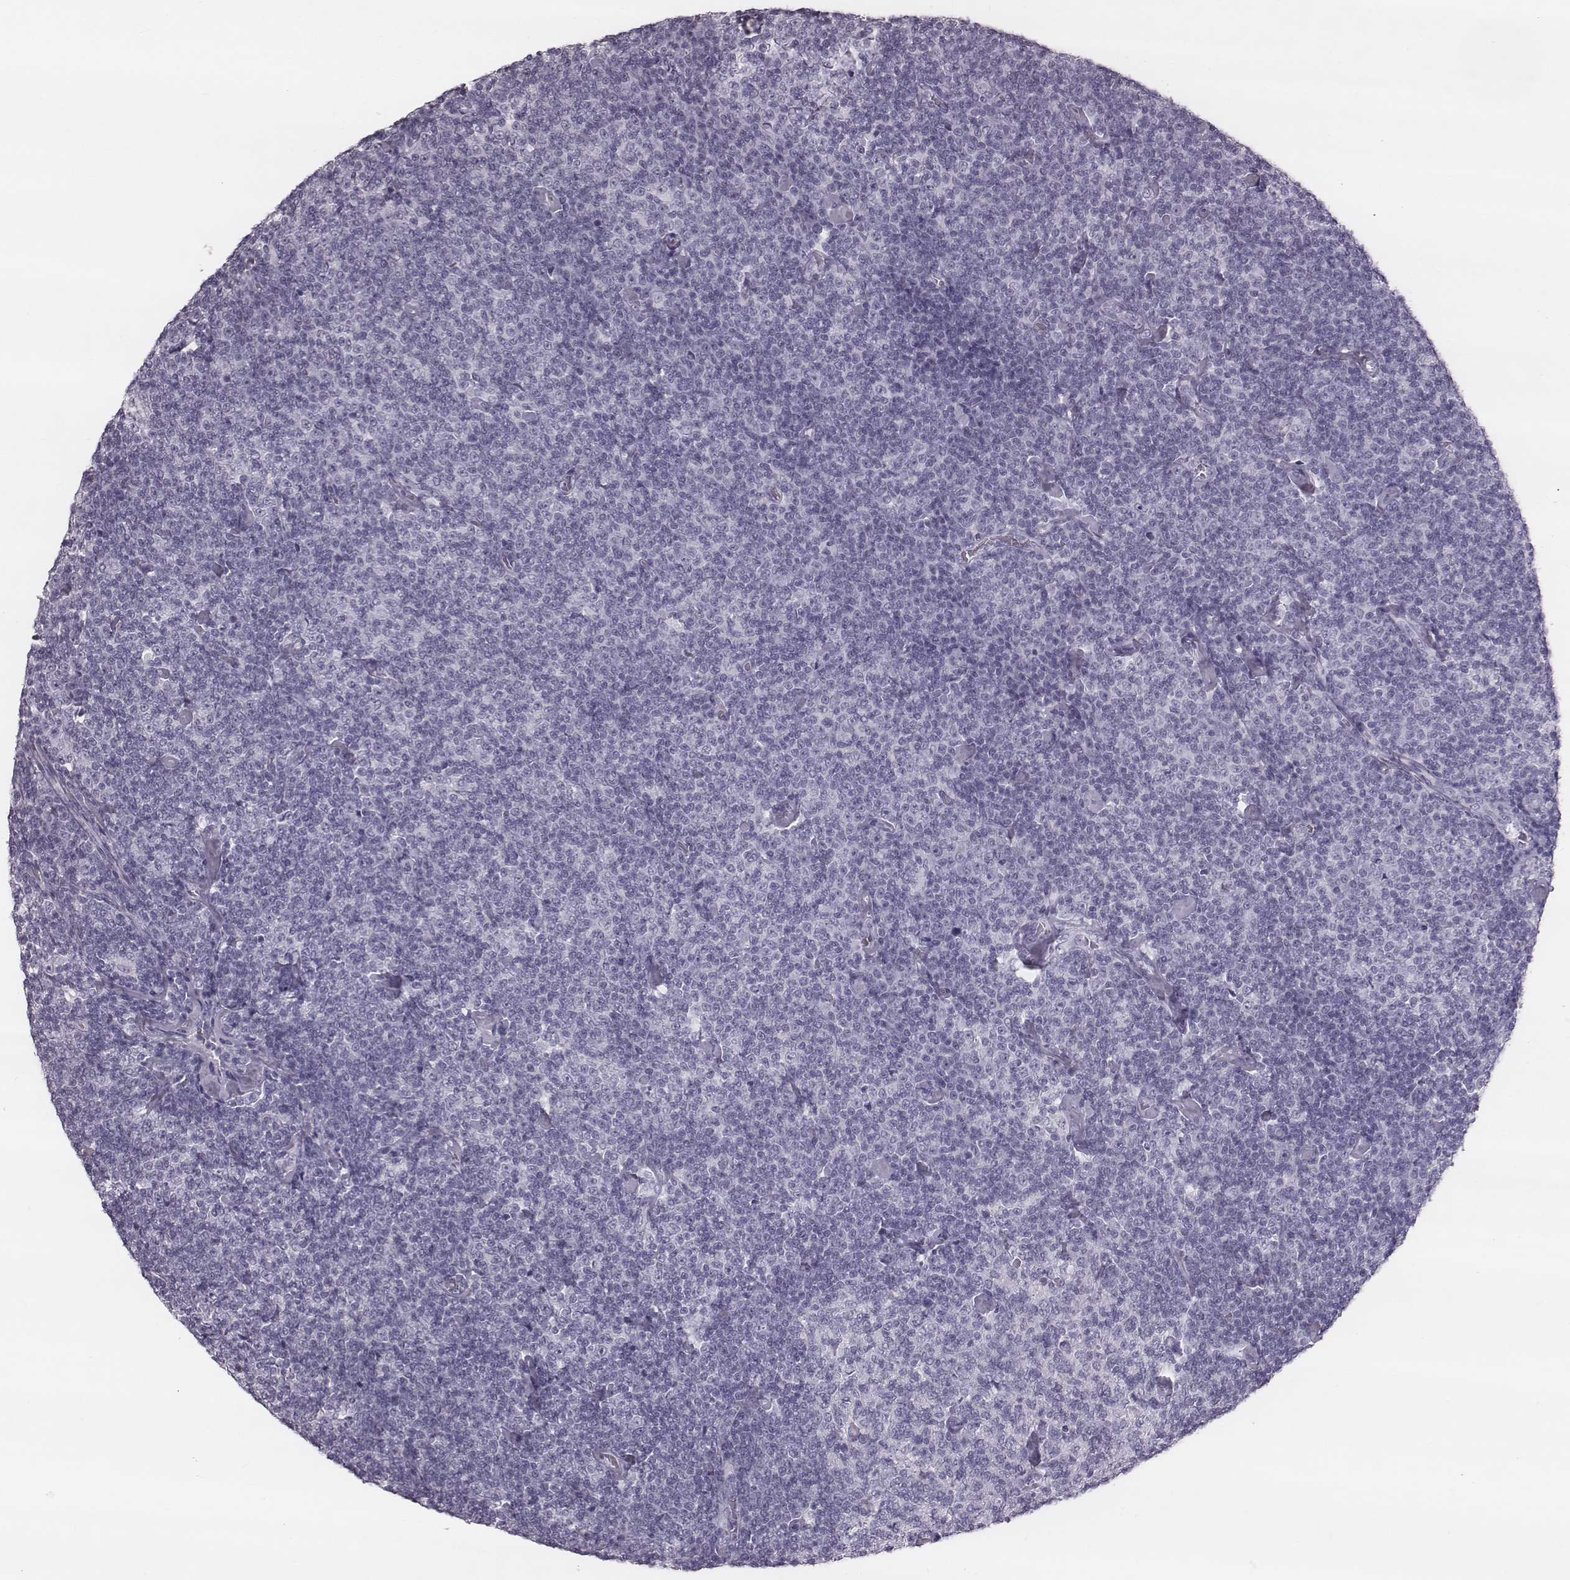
{"staining": {"intensity": "negative", "quantity": "none", "location": "none"}, "tissue": "lymphoma", "cell_type": "Tumor cells", "image_type": "cancer", "snomed": [{"axis": "morphology", "description": "Malignant lymphoma, non-Hodgkin's type, Low grade"}, {"axis": "topography", "description": "Lymph node"}], "caption": "There is no significant expression in tumor cells of lymphoma.", "gene": "KRT74", "patient": {"sex": "male", "age": 81}}